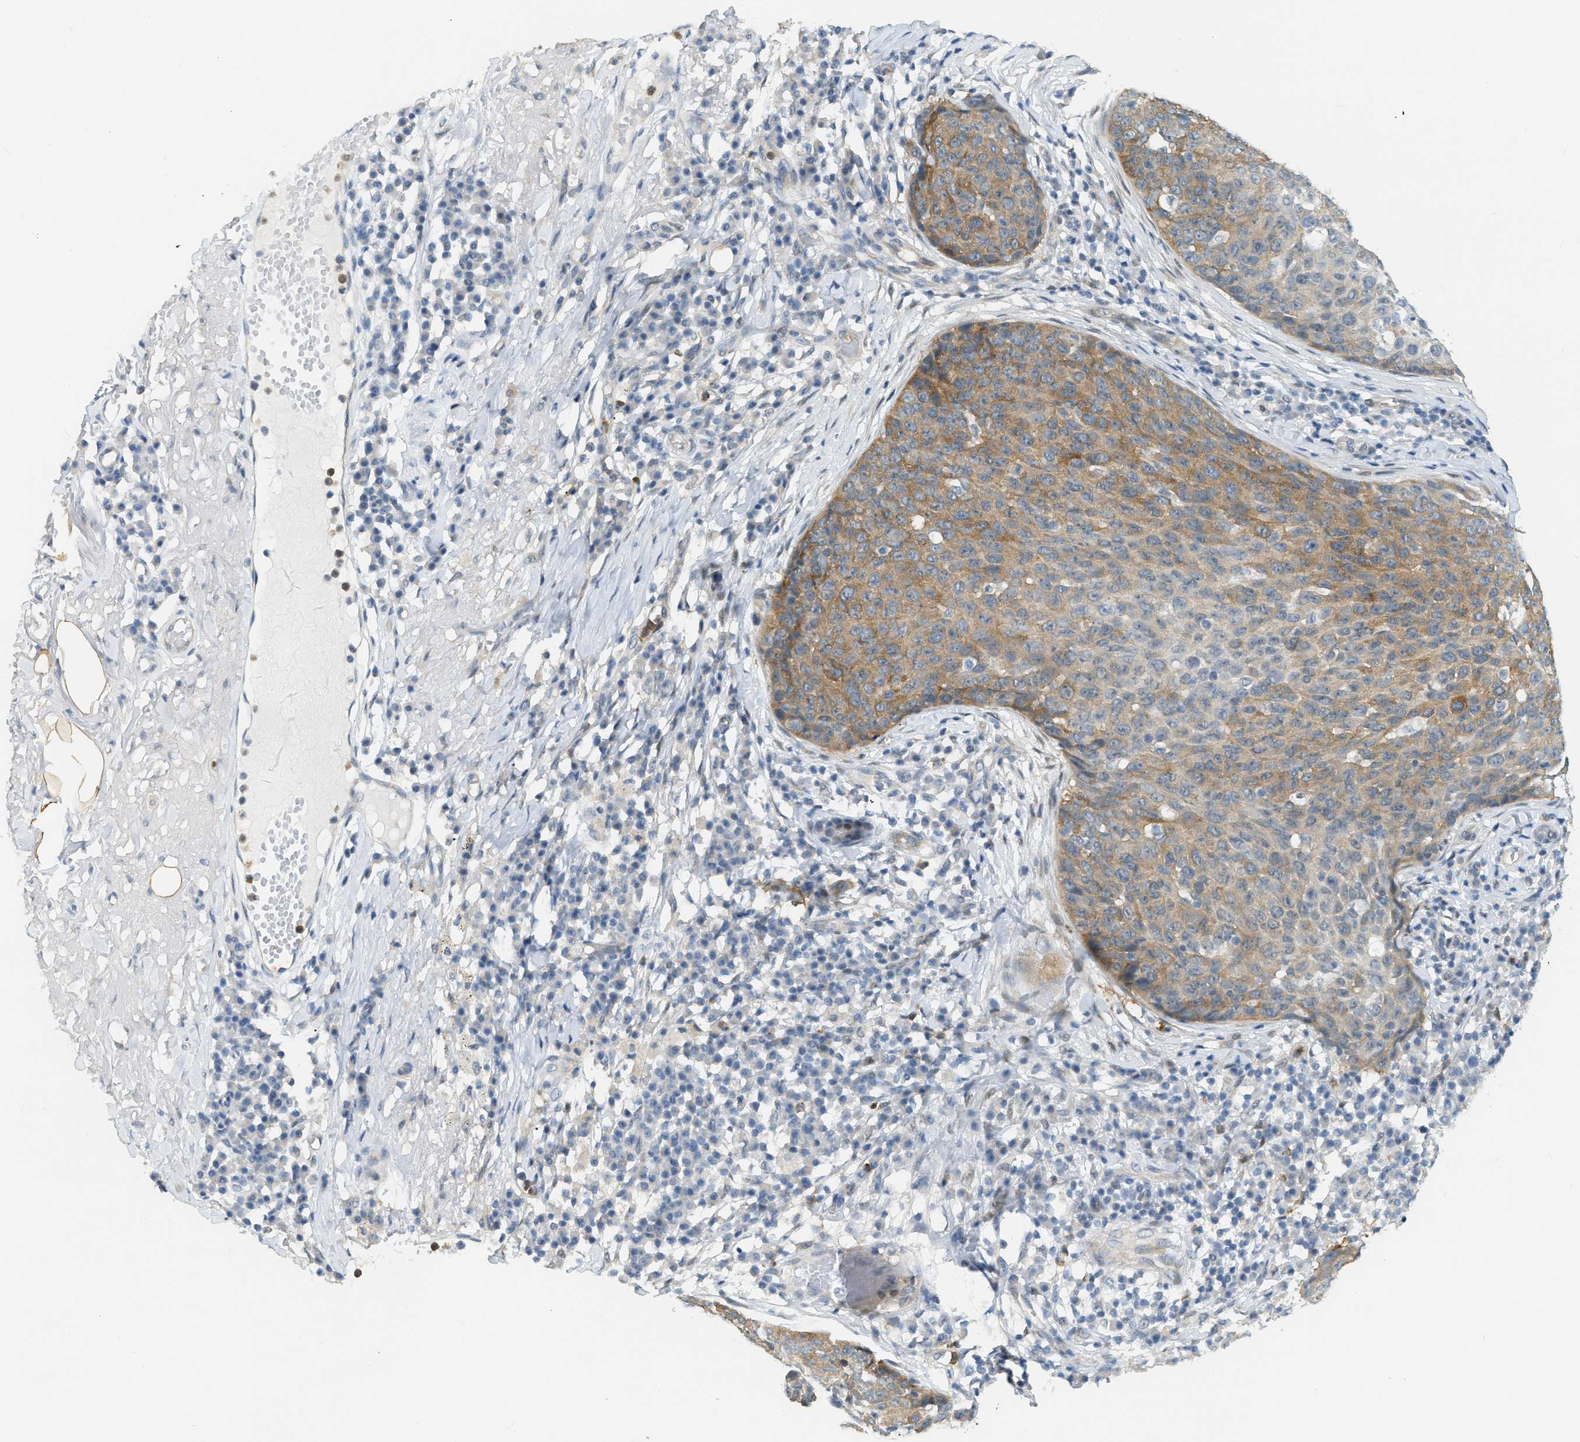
{"staining": {"intensity": "moderate", "quantity": ">75%", "location": "cytoplasmic/membranous"}, "tissue": "skin cancer", "cell_type": "Tumor cells", "image_type": "cancer", "snomed": [{"axis": "morphology", "description": "Squamous cell carcinoma in situ, NOS"}, {"axis": "morphology", "description": "Squamous cell carcinoma, NOS"}, {"axis": "topography", "description": "Skin"}], "caption": "Skin squamous cell carcinoma in situ stained with immunohistochemistry displays moderate cytoplasmic/membranous positivity in about >75% of tumor cells.", "gene": "ZNF408", "patient": {"sex": "male", "age": 93}}